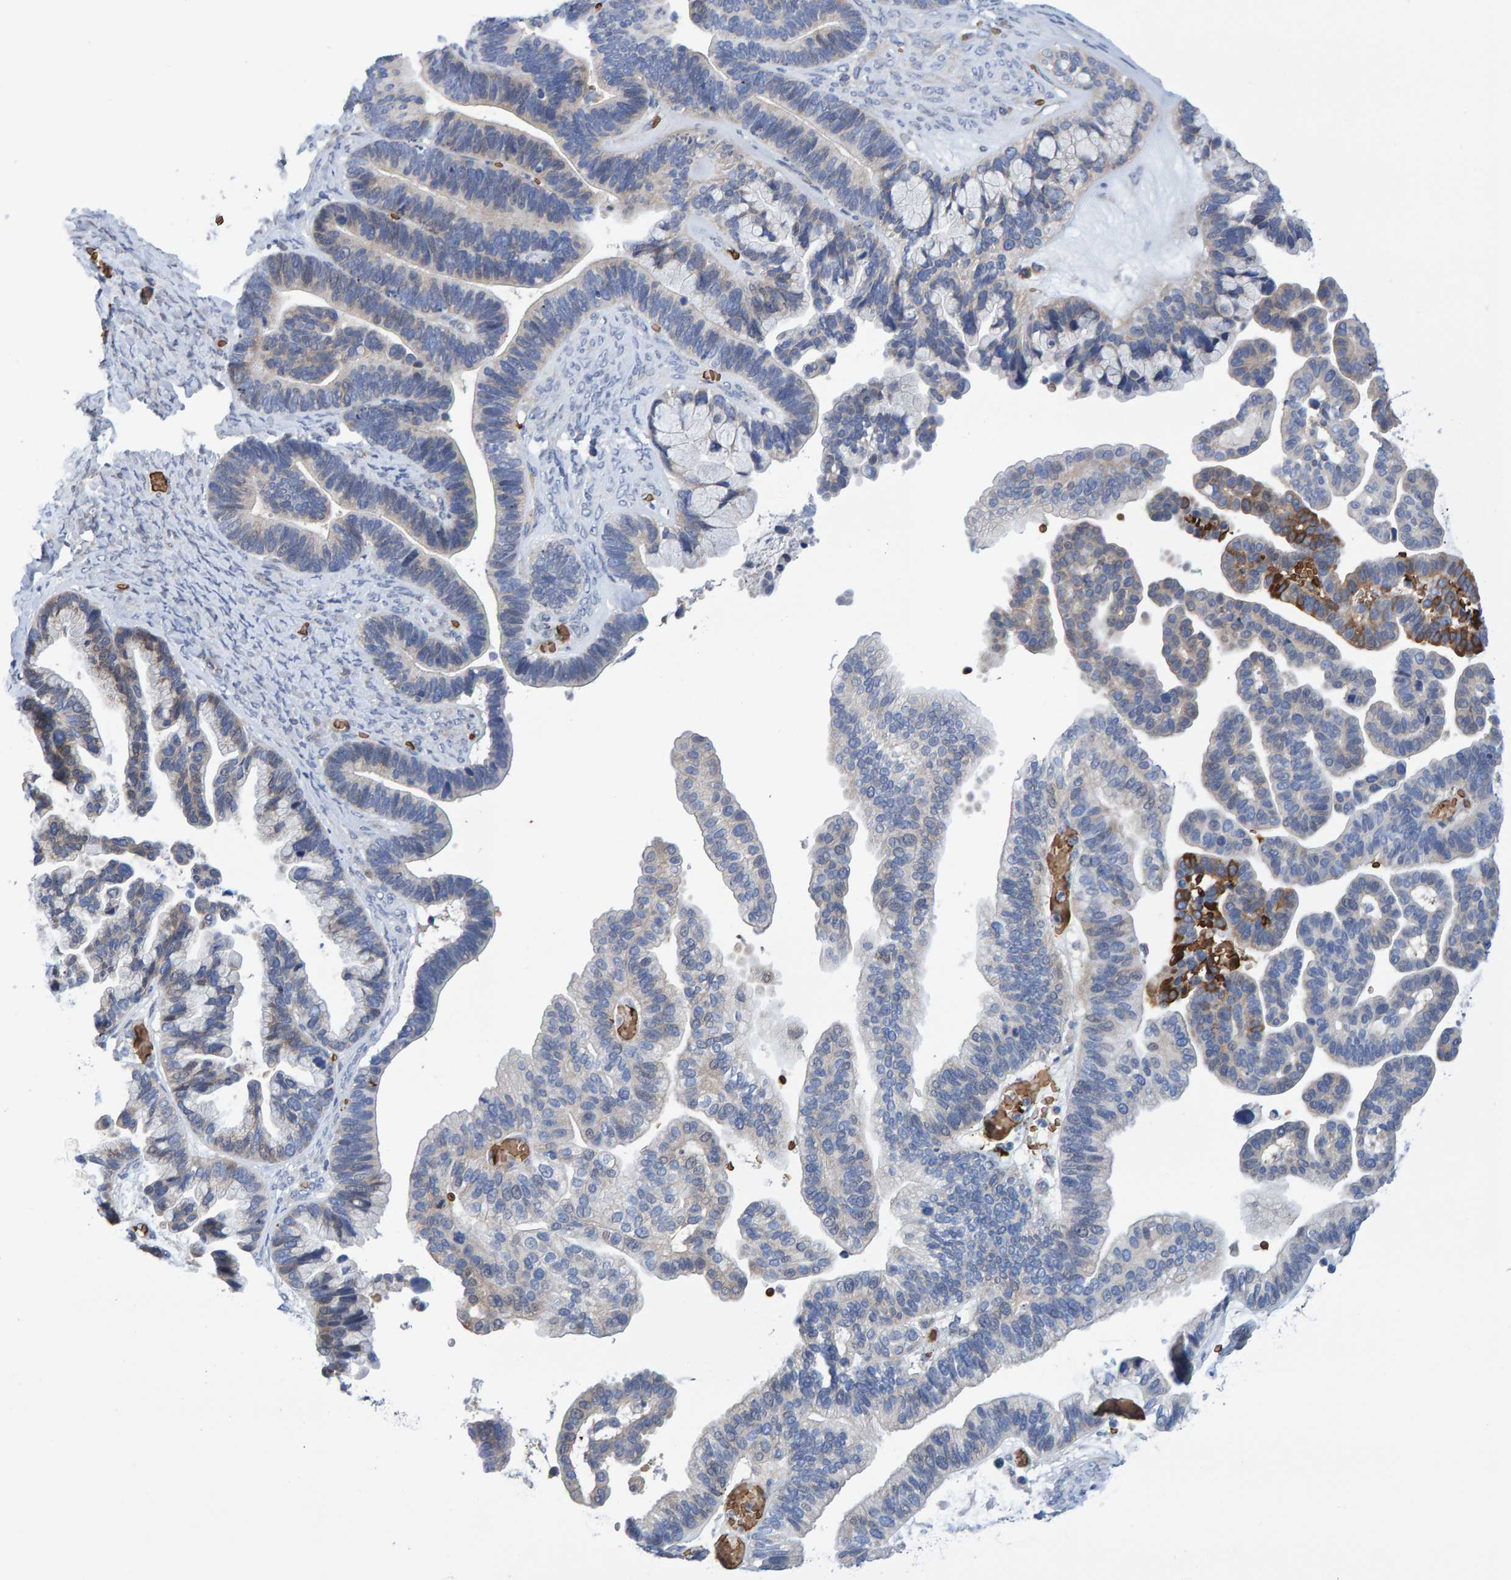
{"staining": {"intensity": "weak", "quantity": "25%-75%", "location": "cytoplasmic/membranous"}, "tissue": "ovarian cancer", "cell_type": "Tumor cells", "image_type": "cancer", "snomed": [{"axis": "morphology", "description": "Cystadenocarcinoma, serous, NOS"}, {"axis": "topography", "description": "Ovary"}], "caption": "There is low levels of weak cytoplasmic/membranous staining in tumor cells of ovarian cancer, as demonstrated by immunohistochemical staining (brown color).", "gene": "VPS9D1", "patient": {"sex": "female", "age": 56}}